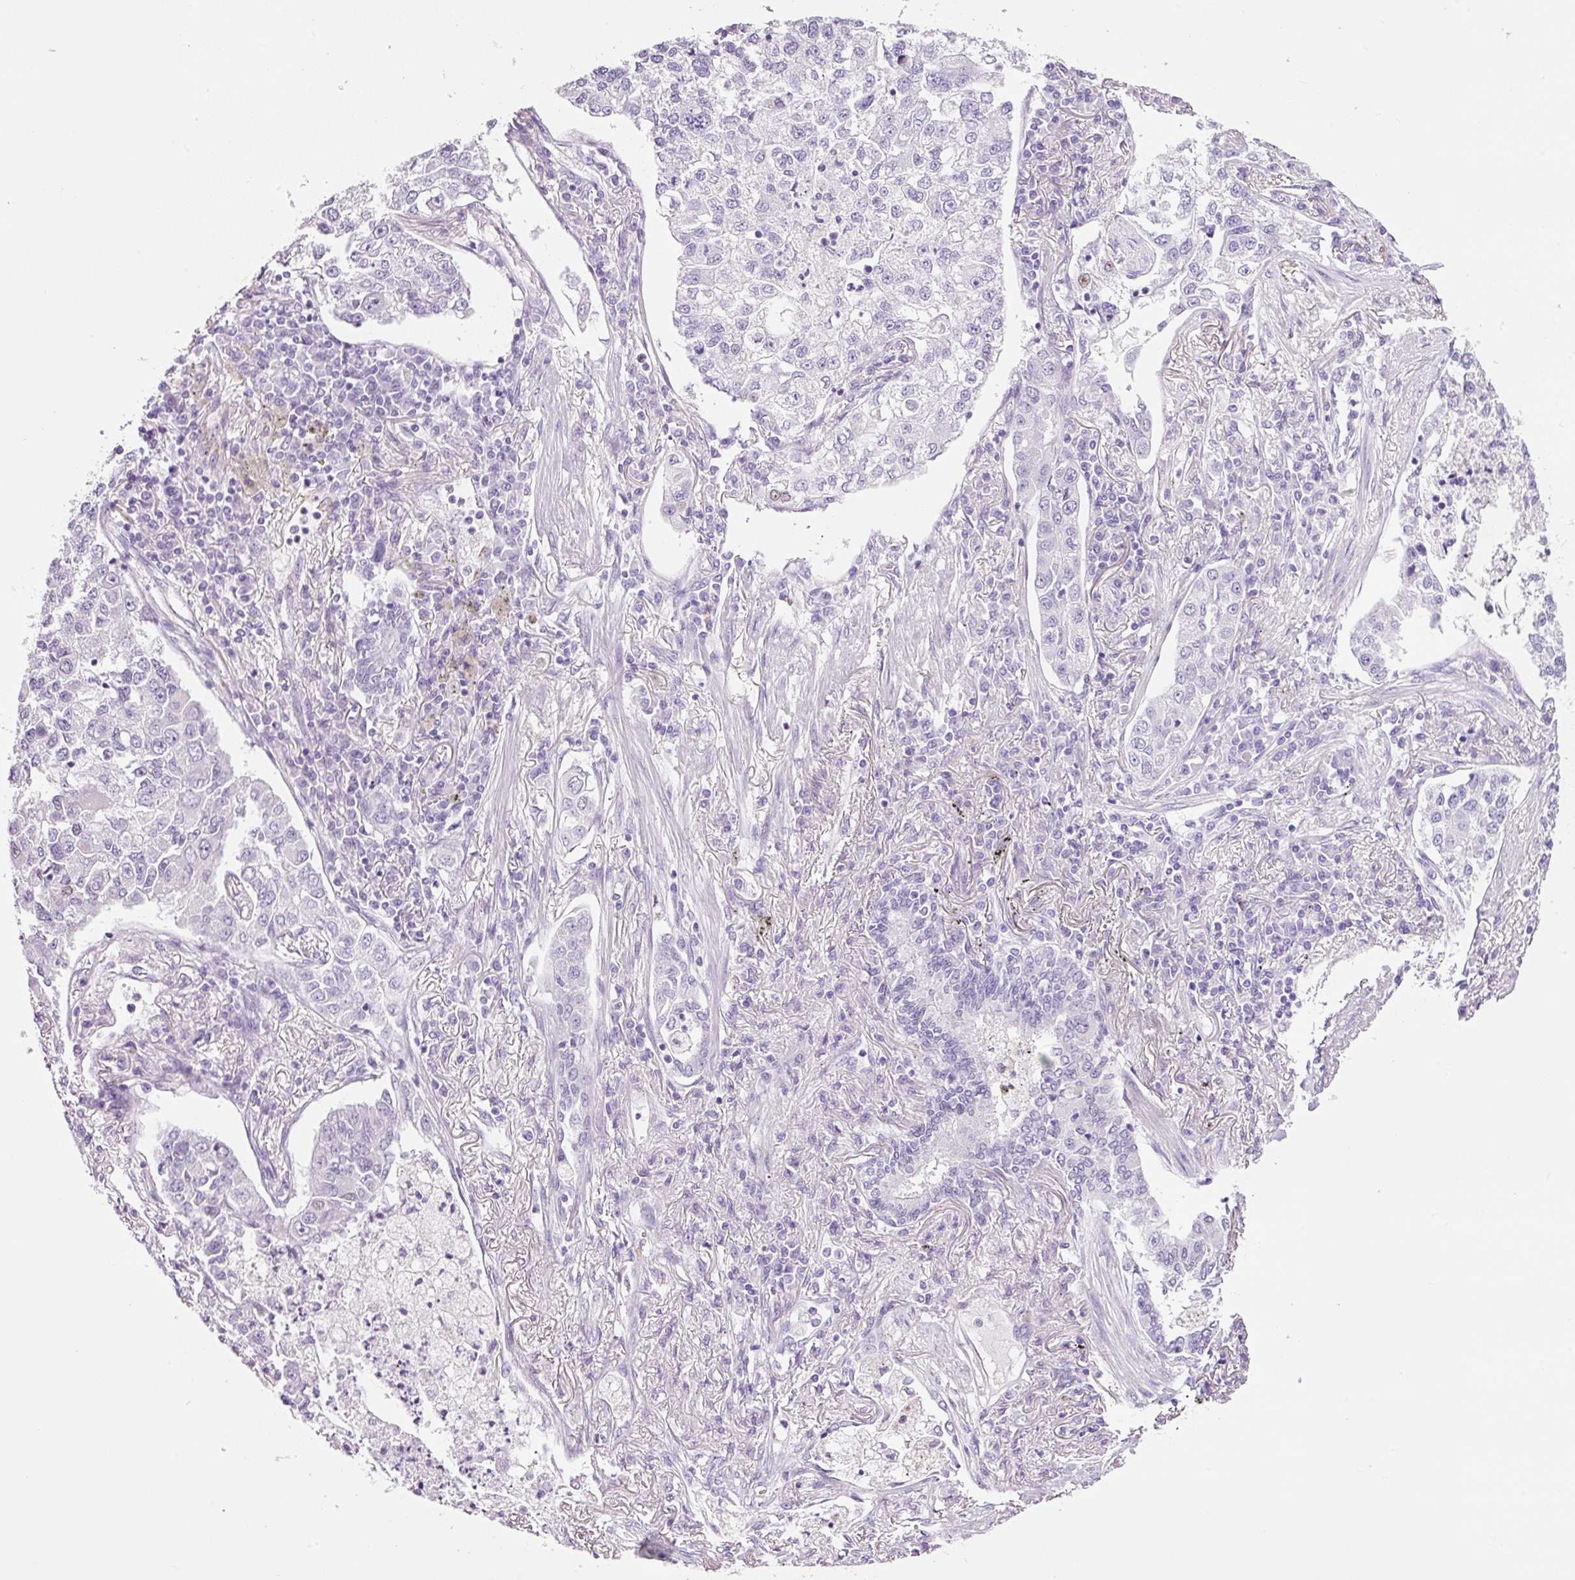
{"staining": {"intensity": "negative", "quantity": "none", "location": "none"}, "tissue": "lung cancer", "cell_type": "Tumor cells", "image_type": "cancer", "snomed": [{"axis": "morphology", "description": "Adenocarcinoma, NOS"}, {"axis": "topography", "description": "Lung"}], "caption": "High magnification brightfield microscopy of lung cancer stained with DAB (brown) and counterstained with hematoxylin (blue): tumor cells show no significant expression.", "gene": "ADSS1", "patient": {"sex": "male", "age": 49}}